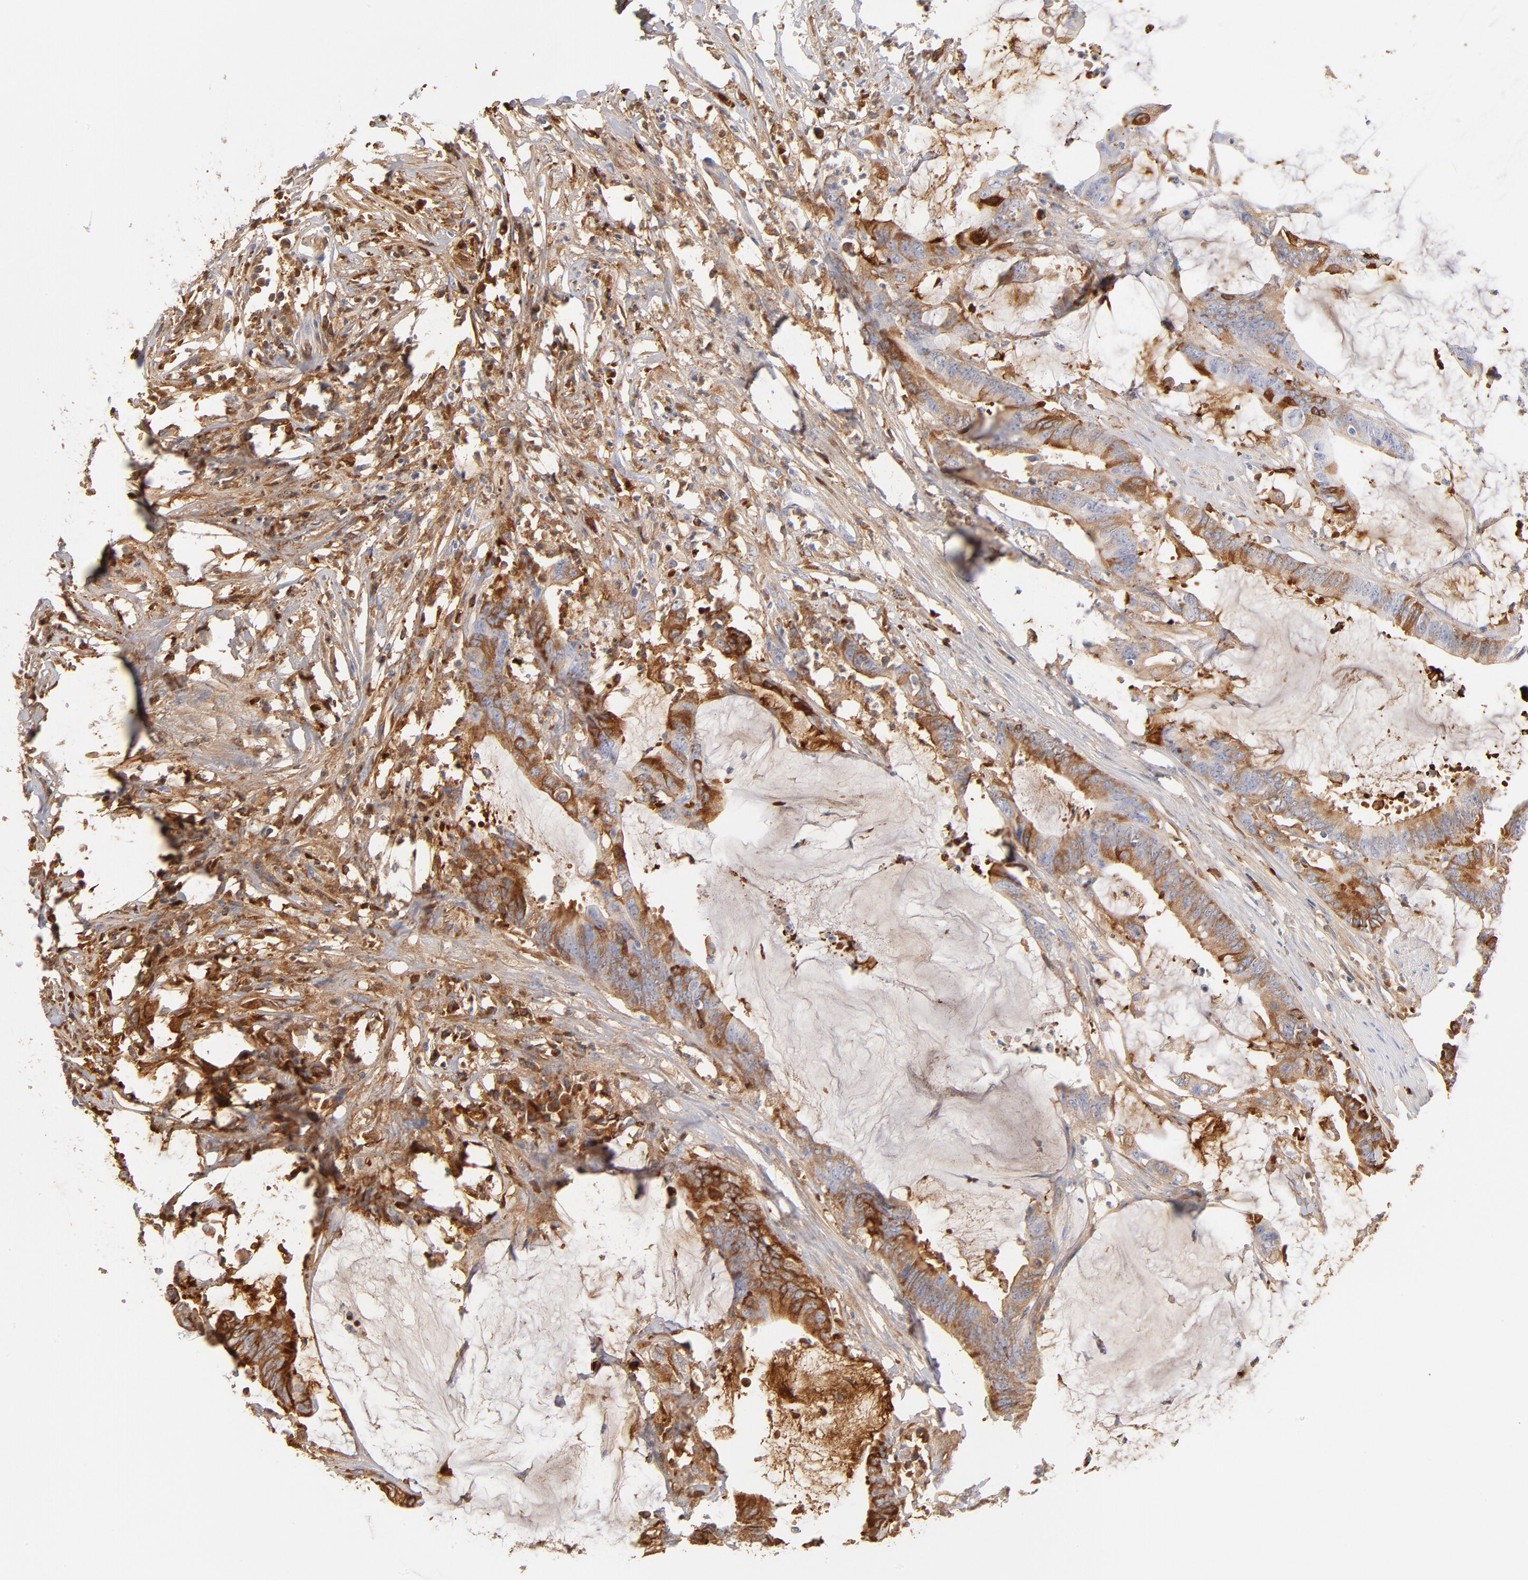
{"staining": {"intensity": "moderate", "quantity": ">75%", "location": "cytoplasmic/membranous"}, "tissue": "colorectal cancer", "cell_type": "Tumor cells", "image_type": "cancer", "snomed": [{"axis": "morphology", "description": "Adenocarcinoma, NOS"}, {"axis": "topography", "description": "Rectum"}], "caption": "The histopathology image reveals a brown stain indicating the presence of a protein in the cytoplasmic/membranous of tumor cells in colorectal cancer. The staining was performed using DAB, with brown indicating positive protein expression. Nuclei are stained blue with hematoxylin.", "gene": "C3", "patient": {"sex": "female", "age": 66}}